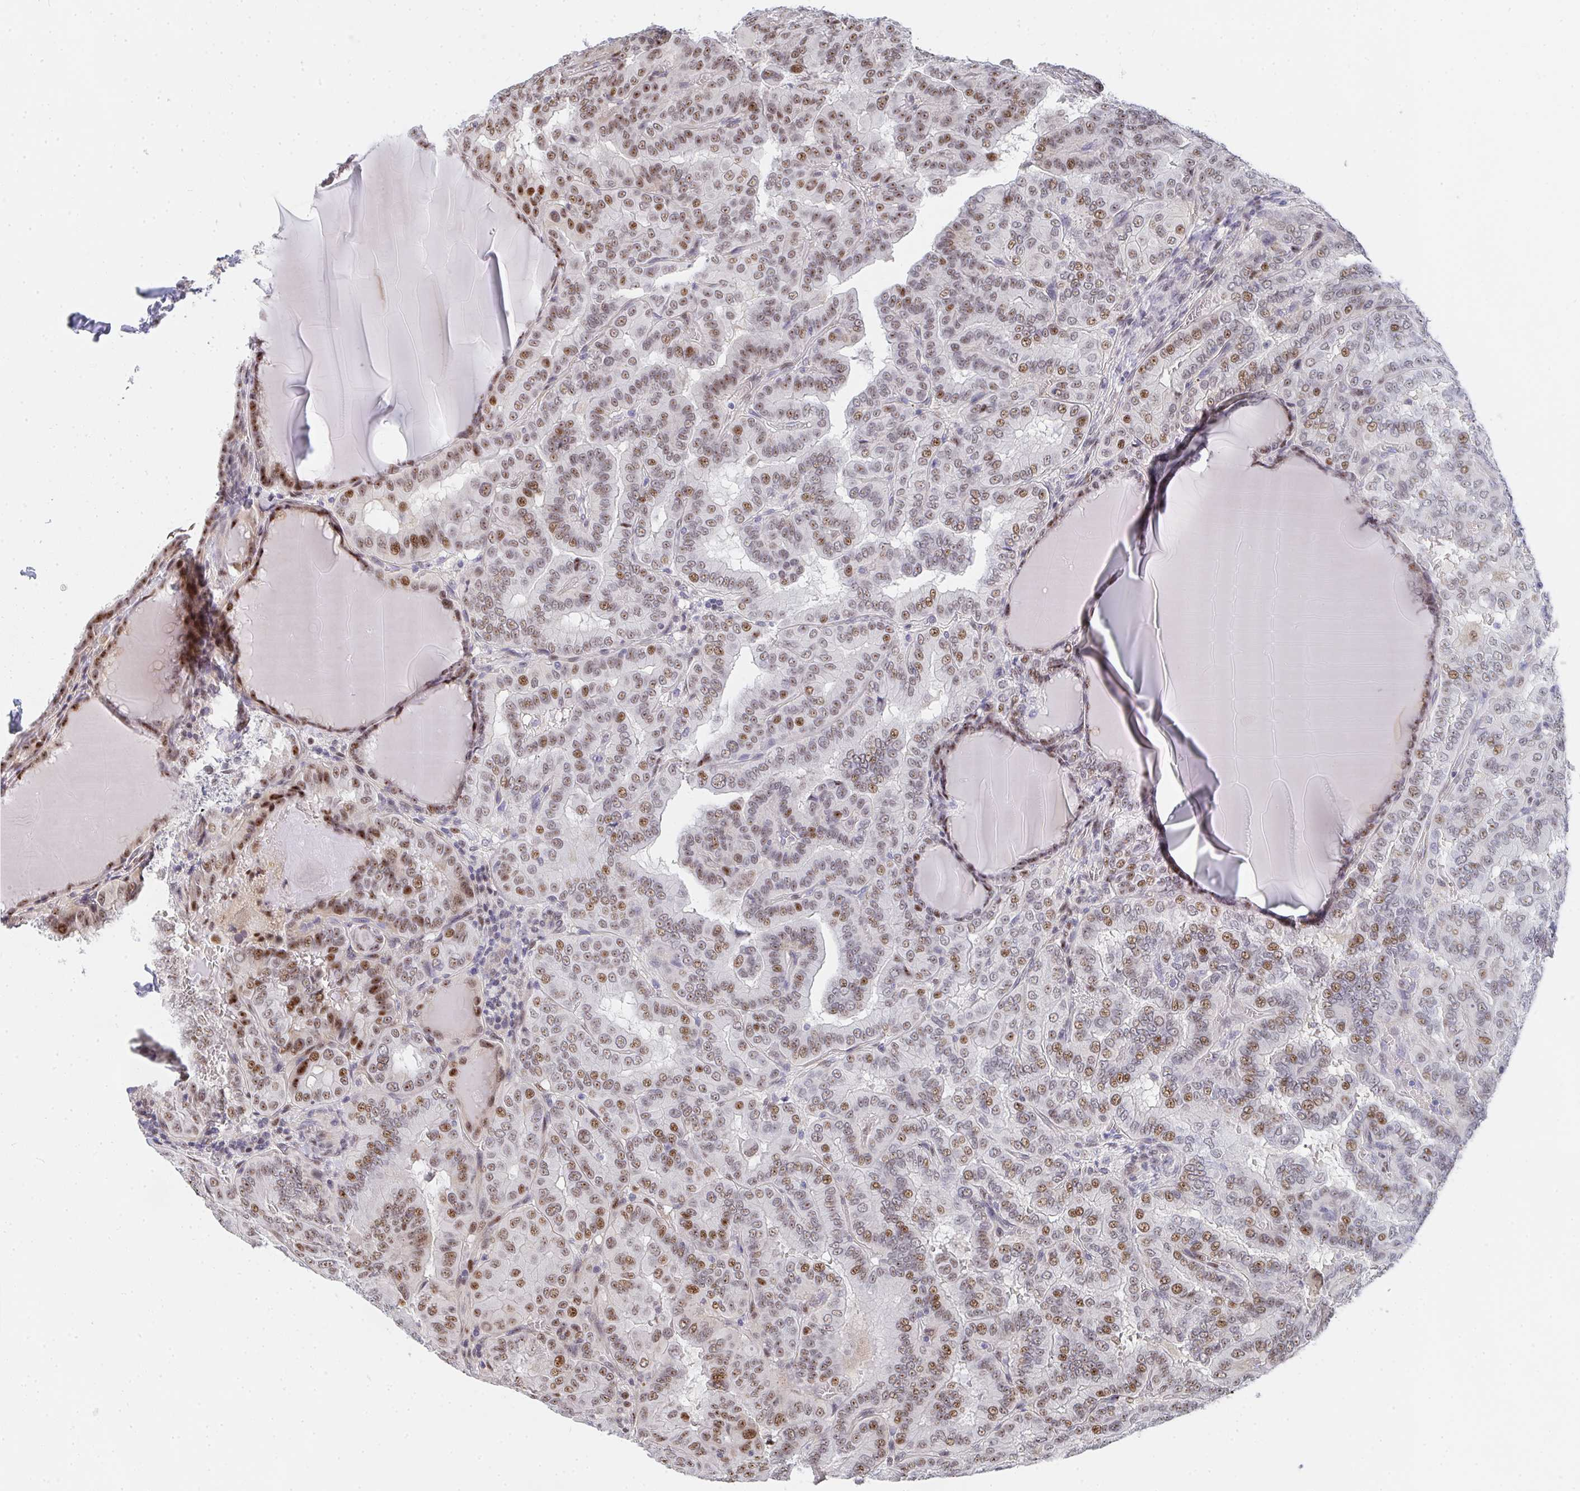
{"staining": {"intensity": "moderate", "quantity": ">75%", "location": "nuclear"}, "tissue": "thyroid cancer", "cell_type": "Tumor cells", "image_type": "cancer", "snomed": [{"axis": "morphology", "description": "Papillary adenocarcinoma, NOS"}, {"axis": "topography", "description": "Thyroid gland"}], "caption": "Immunohistochemical staining of papillary adenocarcinoma (thyroid) reveals medium levels of moderate nuclear protein staining in about >75% of tumor cells.", "gene": "ZIC3", "patient": {"sex": "female", "age": 46}}